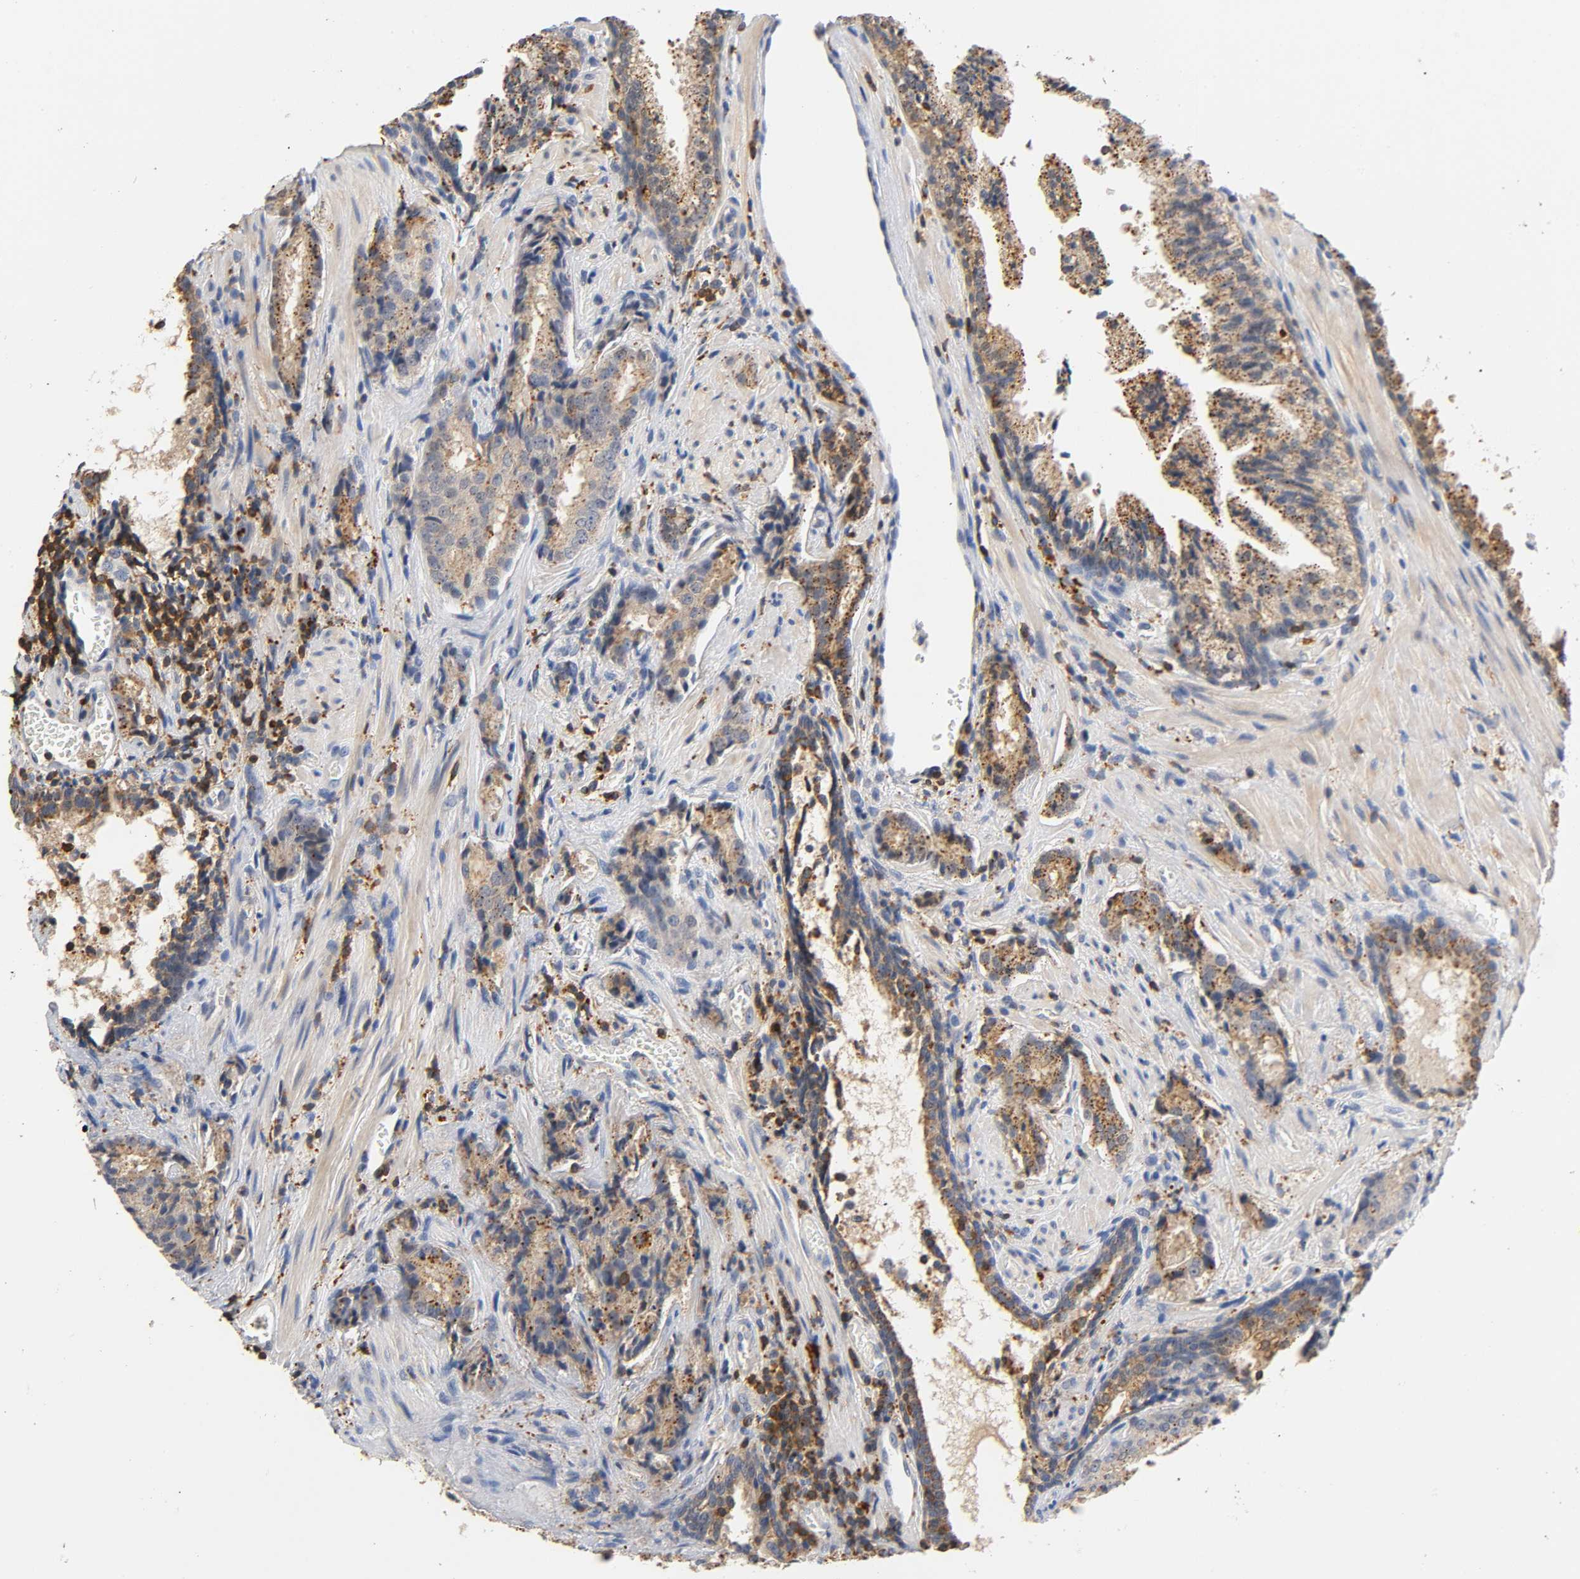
{"staining": {"intensity": "moderate", "quantity": ">75%", "location": "cytoplasmic/membranous"}, "tissue": "prostate cancer", "cell_type": "Tumor cells", "image_type": "cancer", "snomed": [{"axis": "morphology", "description": "Adenocarcinoma, High grade"}, {"axis": "topography", "description": "Prostate"}], "caption": "Immunohistochemical staining of high-grade adenocarcinoma (prostate) exhibits moderate cytoplasmic/membranous protein staining in about >75% of tumor cells.", "gene": "UCKL1", "patient": {"sex": "male", "age": 58}}